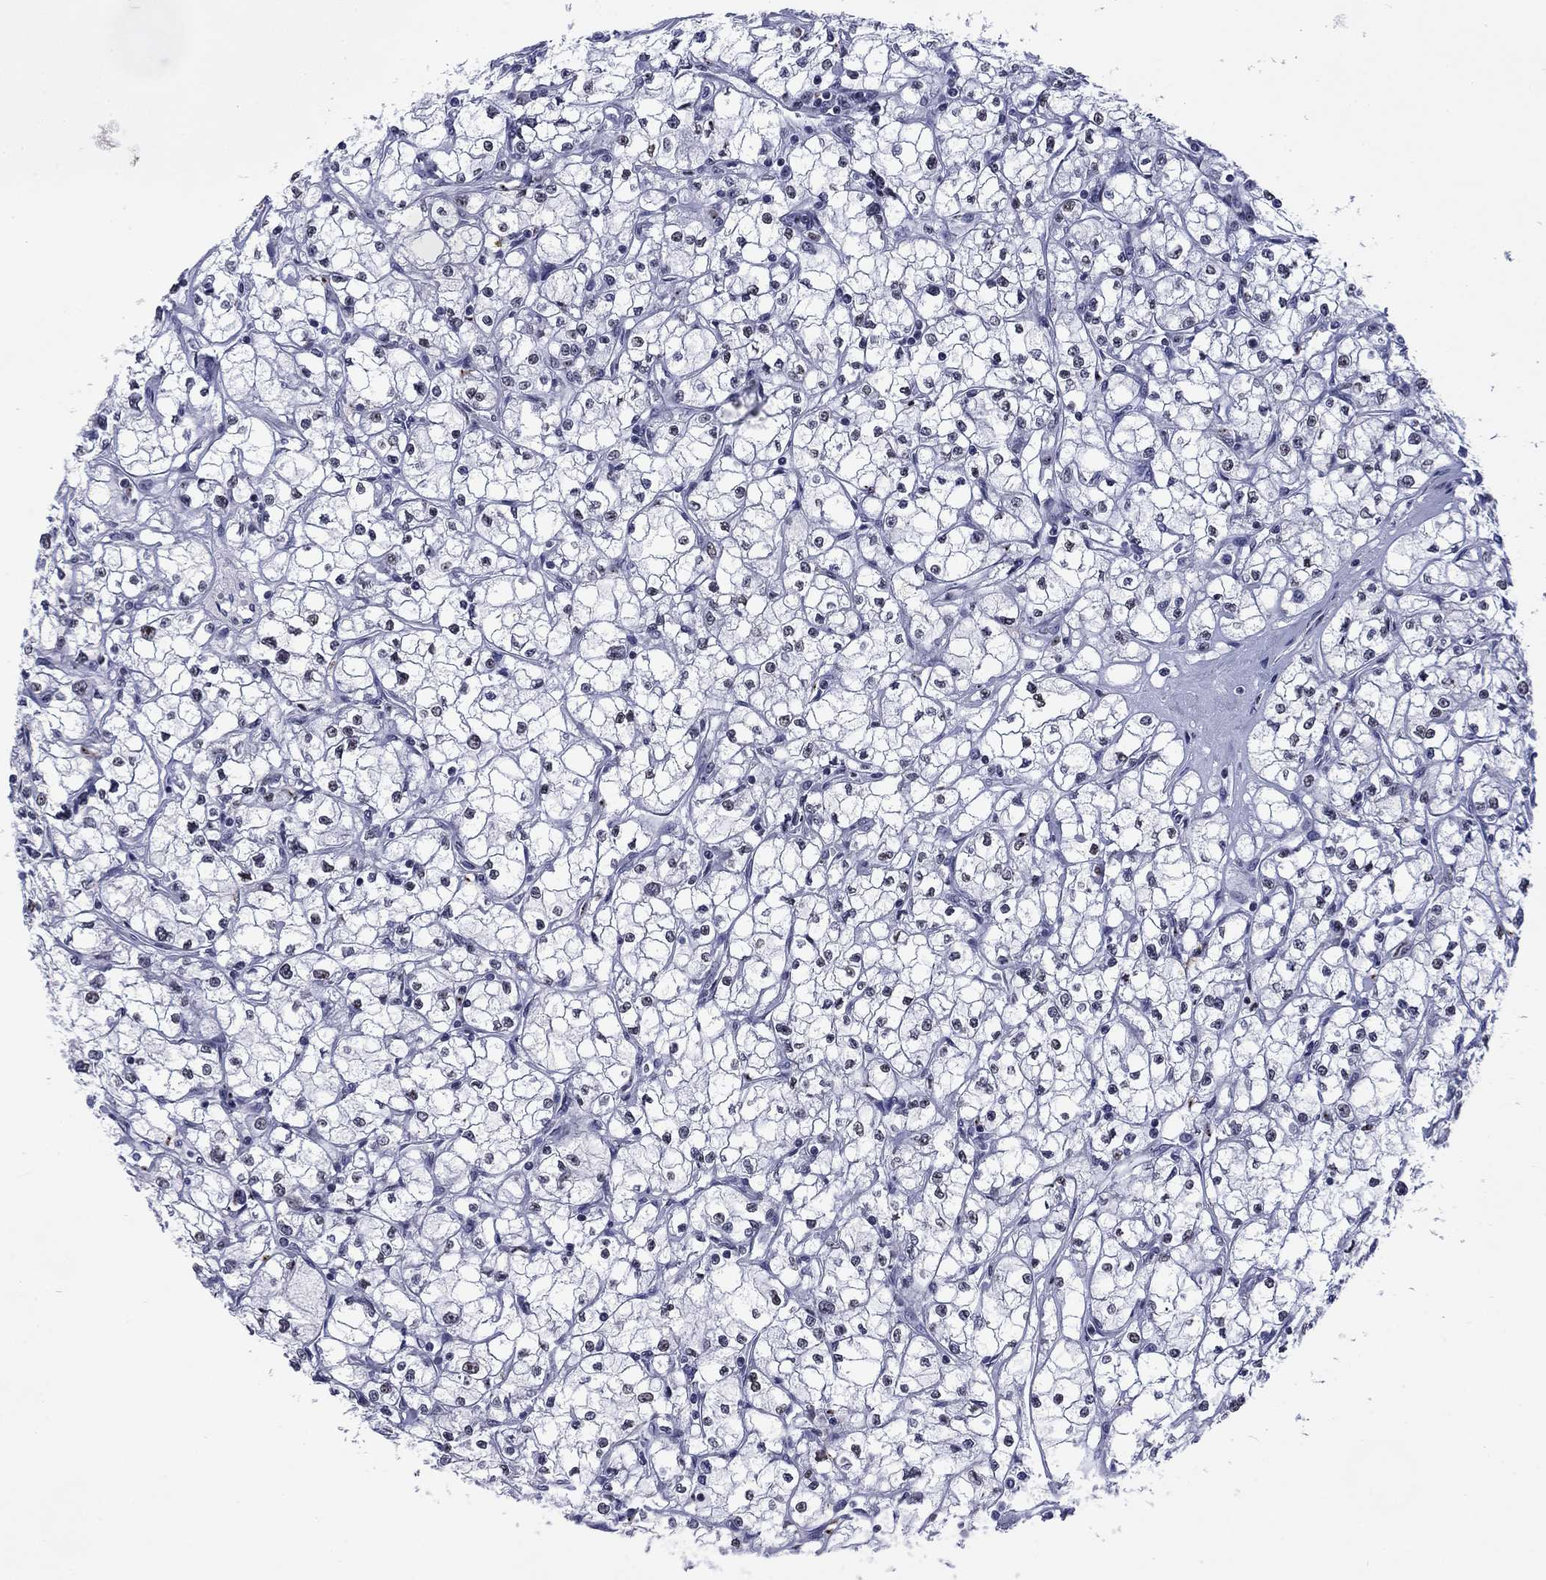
{"staining": {"intensity": "negative", "quantity": "none", "location": "none"}, "tissue": "renal cancer", "cell_type": "Tumor cells", "image_type": "cancer", "snomed": [{"axis": "morphology", "description": "Adenocarcinoma, NOS"}, {"axis": "topography", "description": "Kidney"}], "caption": "Tumor cells show no significant expression in renal cancer.", "gene": "CSRNP3", "patient": {"sex": "male", "age": 67}}